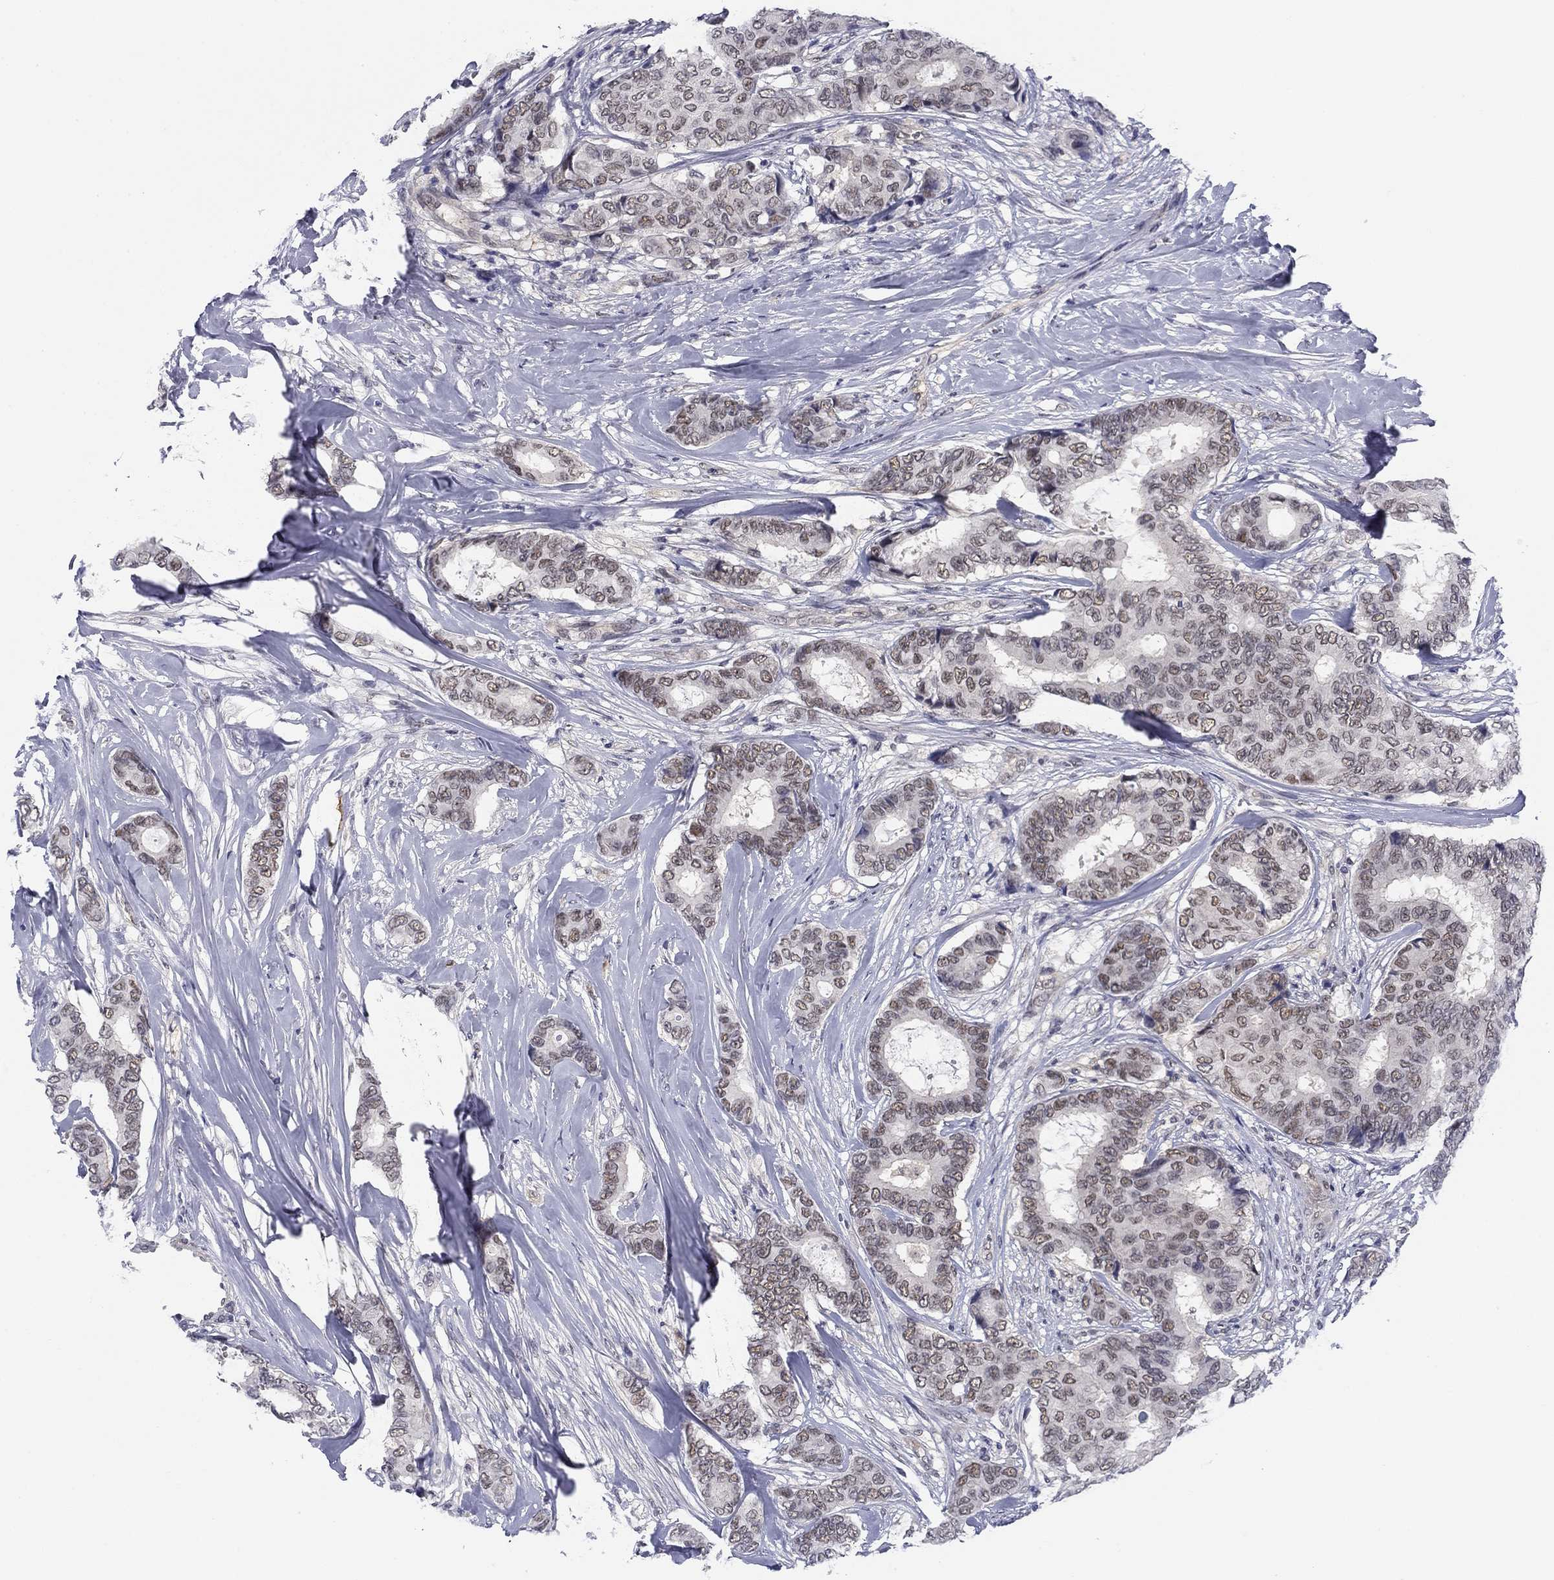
{"staining": {"intensity": "weak", "quantity": "25%-75%", "location": "nuclear"}, "tissue": "breast cancer", "cell_type": "Tumor cells", "image_type": "cancer", "snomed": [{"axis": "morphology", "description": "Duct carcinoma"}, {"axis": "topography", "description": "Breast"}], "caption": "Tumor cells reveal weak nuclear expression in about 25%-75% of cells in infiltrating ductal carcinoma (breast). The staining was performed using DAB, with brown indicating positive protein expression. Nuclei are stained blue with hematoxylin.", "gene": "TIGD4", "patient": {"sex": "female", "age": 75}}